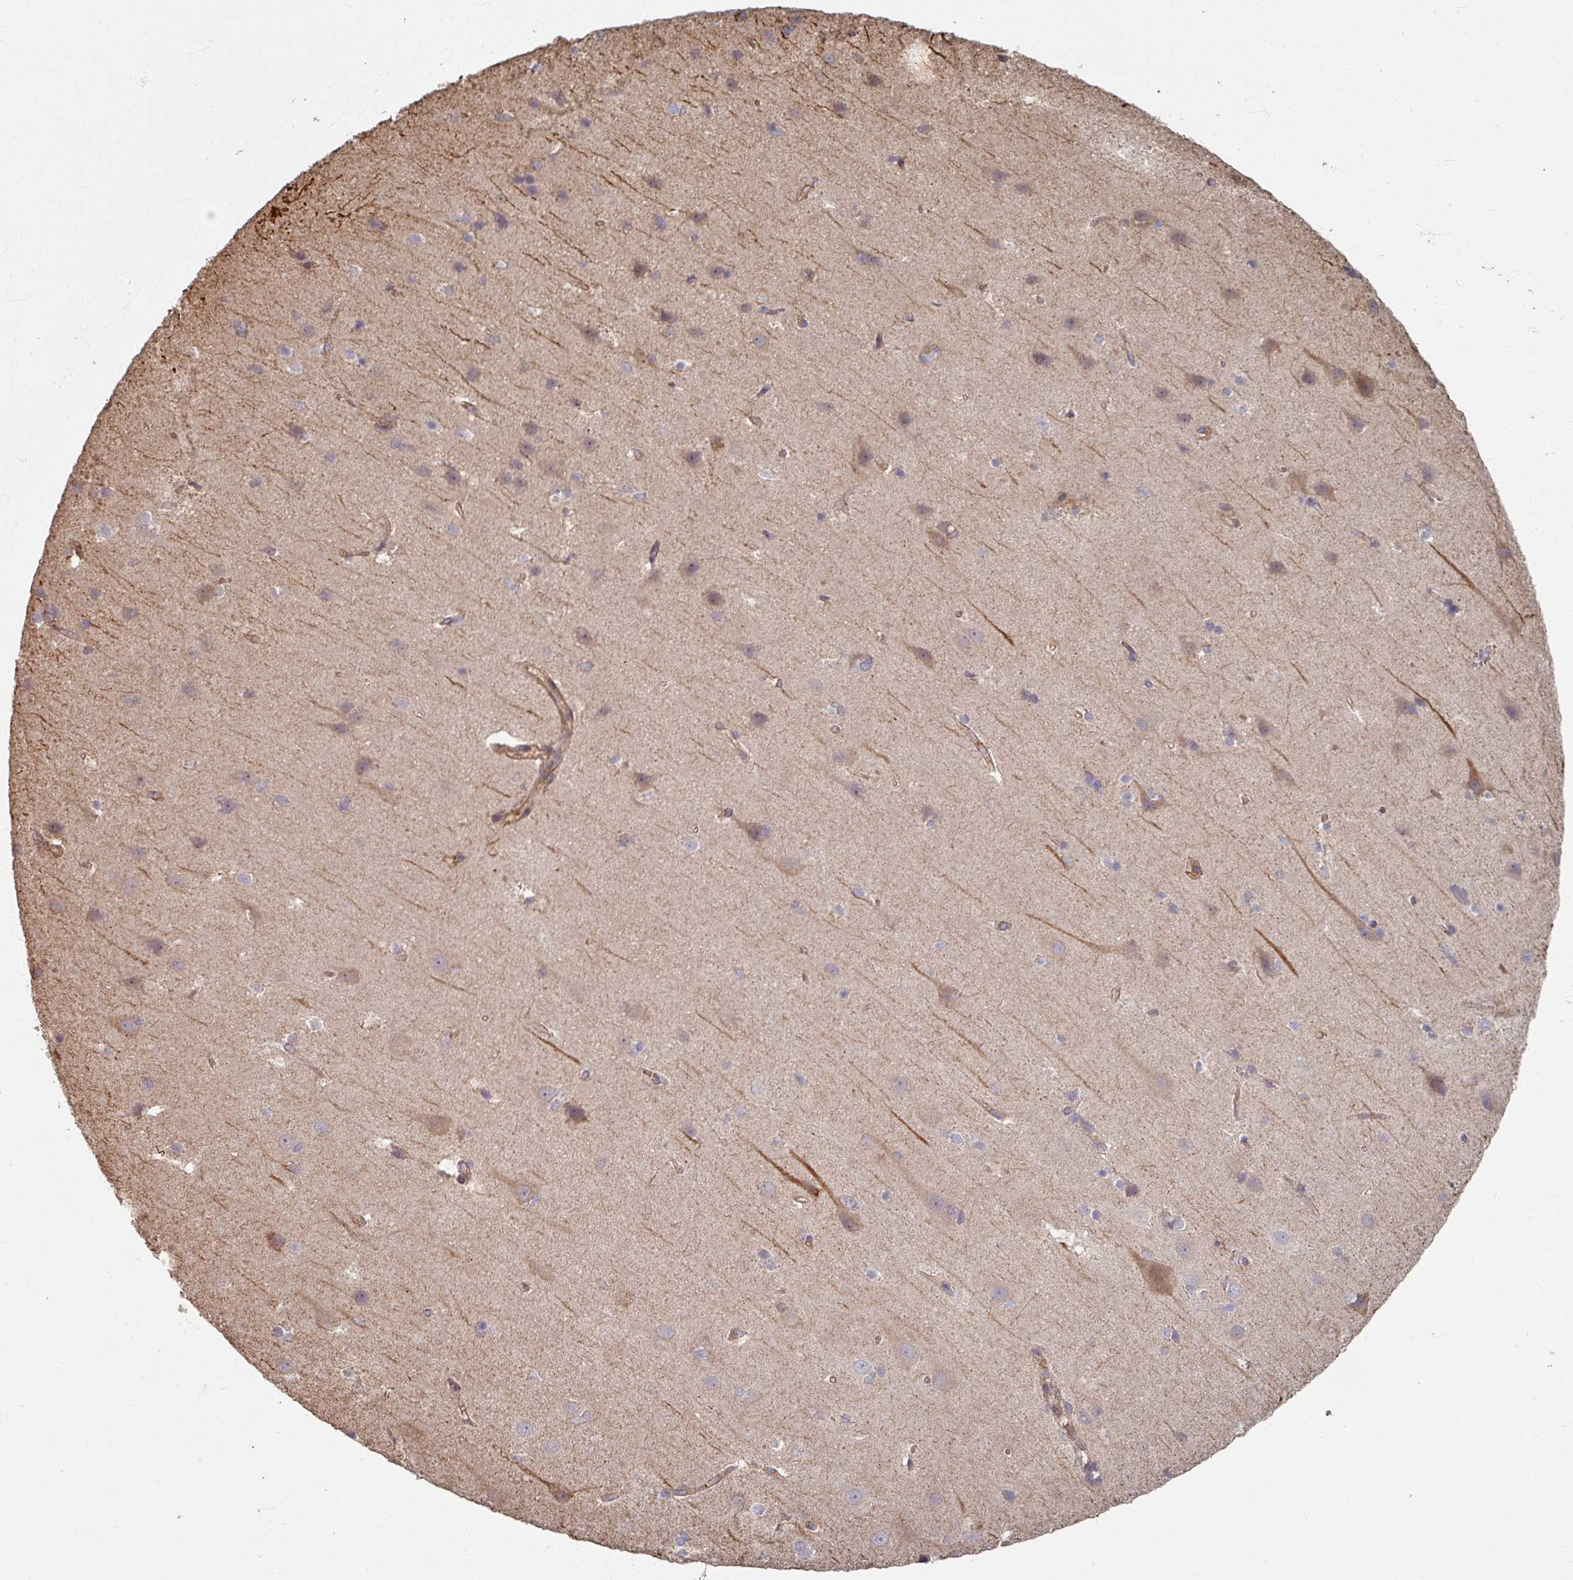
{"staining": {"intensity": "moderate", "quantity": ">75%", "location": "cytoplasmic/membranous"}, "tissue": "cerebral cortex", "cell_type": "Endothelial cells", "image_type": "normal", "snomed": [{"axis": "morphology", "description": "Normal tissue, NOS"}, {"axis": "topography", "description": "Cerebral cortex"}], "caption": "A brown stain shows moderate cytoplasmic/membranous positivity of a protein in endothelial cells of unremarkable human cerebral cortex.", "gene": "CCDC68", "patient": {"sex": "male", "age": 37}}